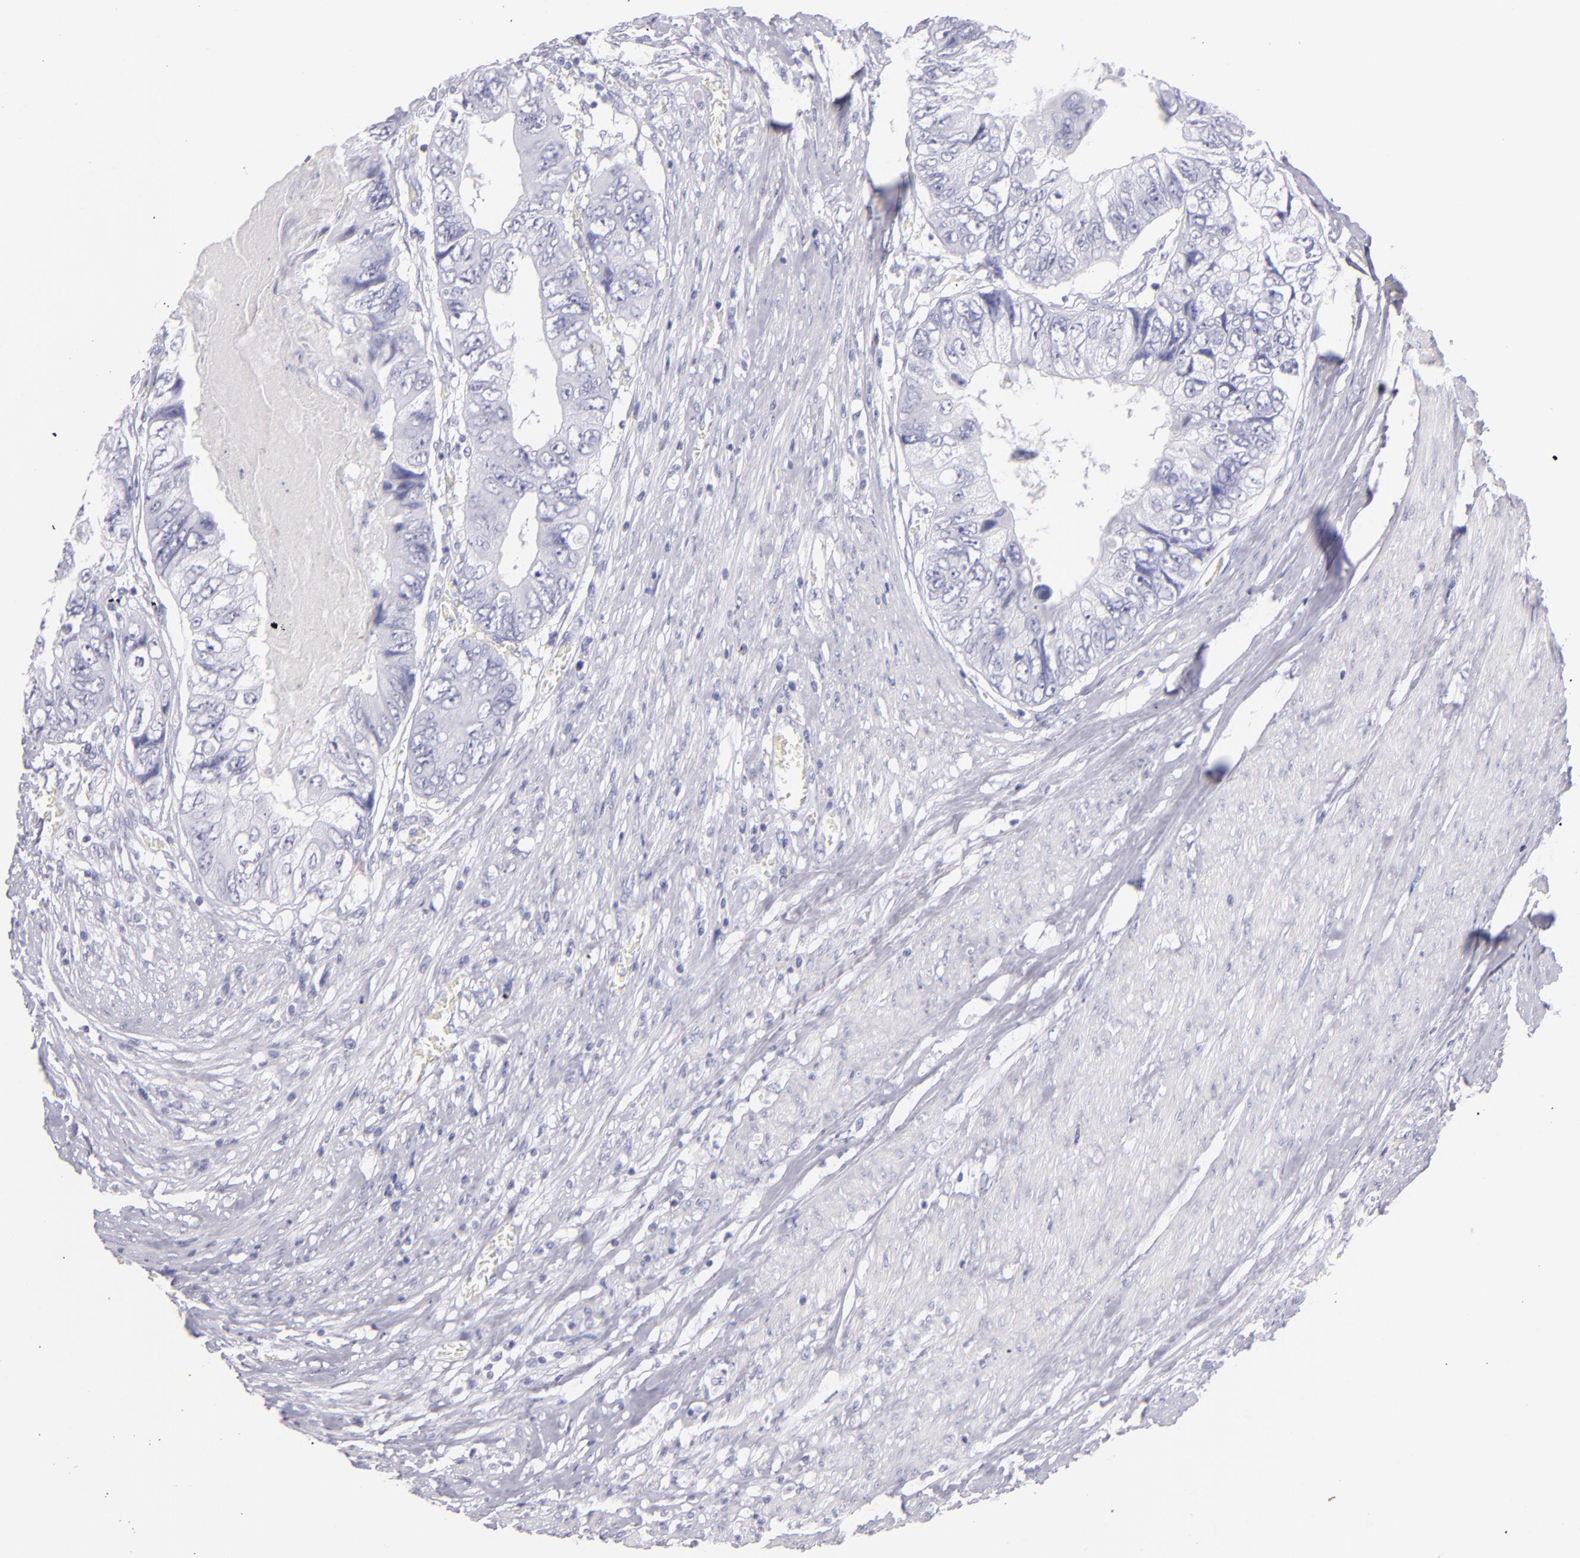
{"staining": {"intensity": "negative", "quantity": "none", "location": "none"}, "tissue": "colorectal cancer", "cell_type": "Tumor cells", "image_type": "cancer", "snomed": [{"axis": "morphology", "description": "Adenocarcinoma, NOS"}, {"axis": "topography", "description": "Rectum"}], "caption": "This is a histopathology image of IHC staining of colorectal cancer, which shows no staining in tumor cells.", "gene": "PRF1", "patient": {"sex": "female", "age": 82}}